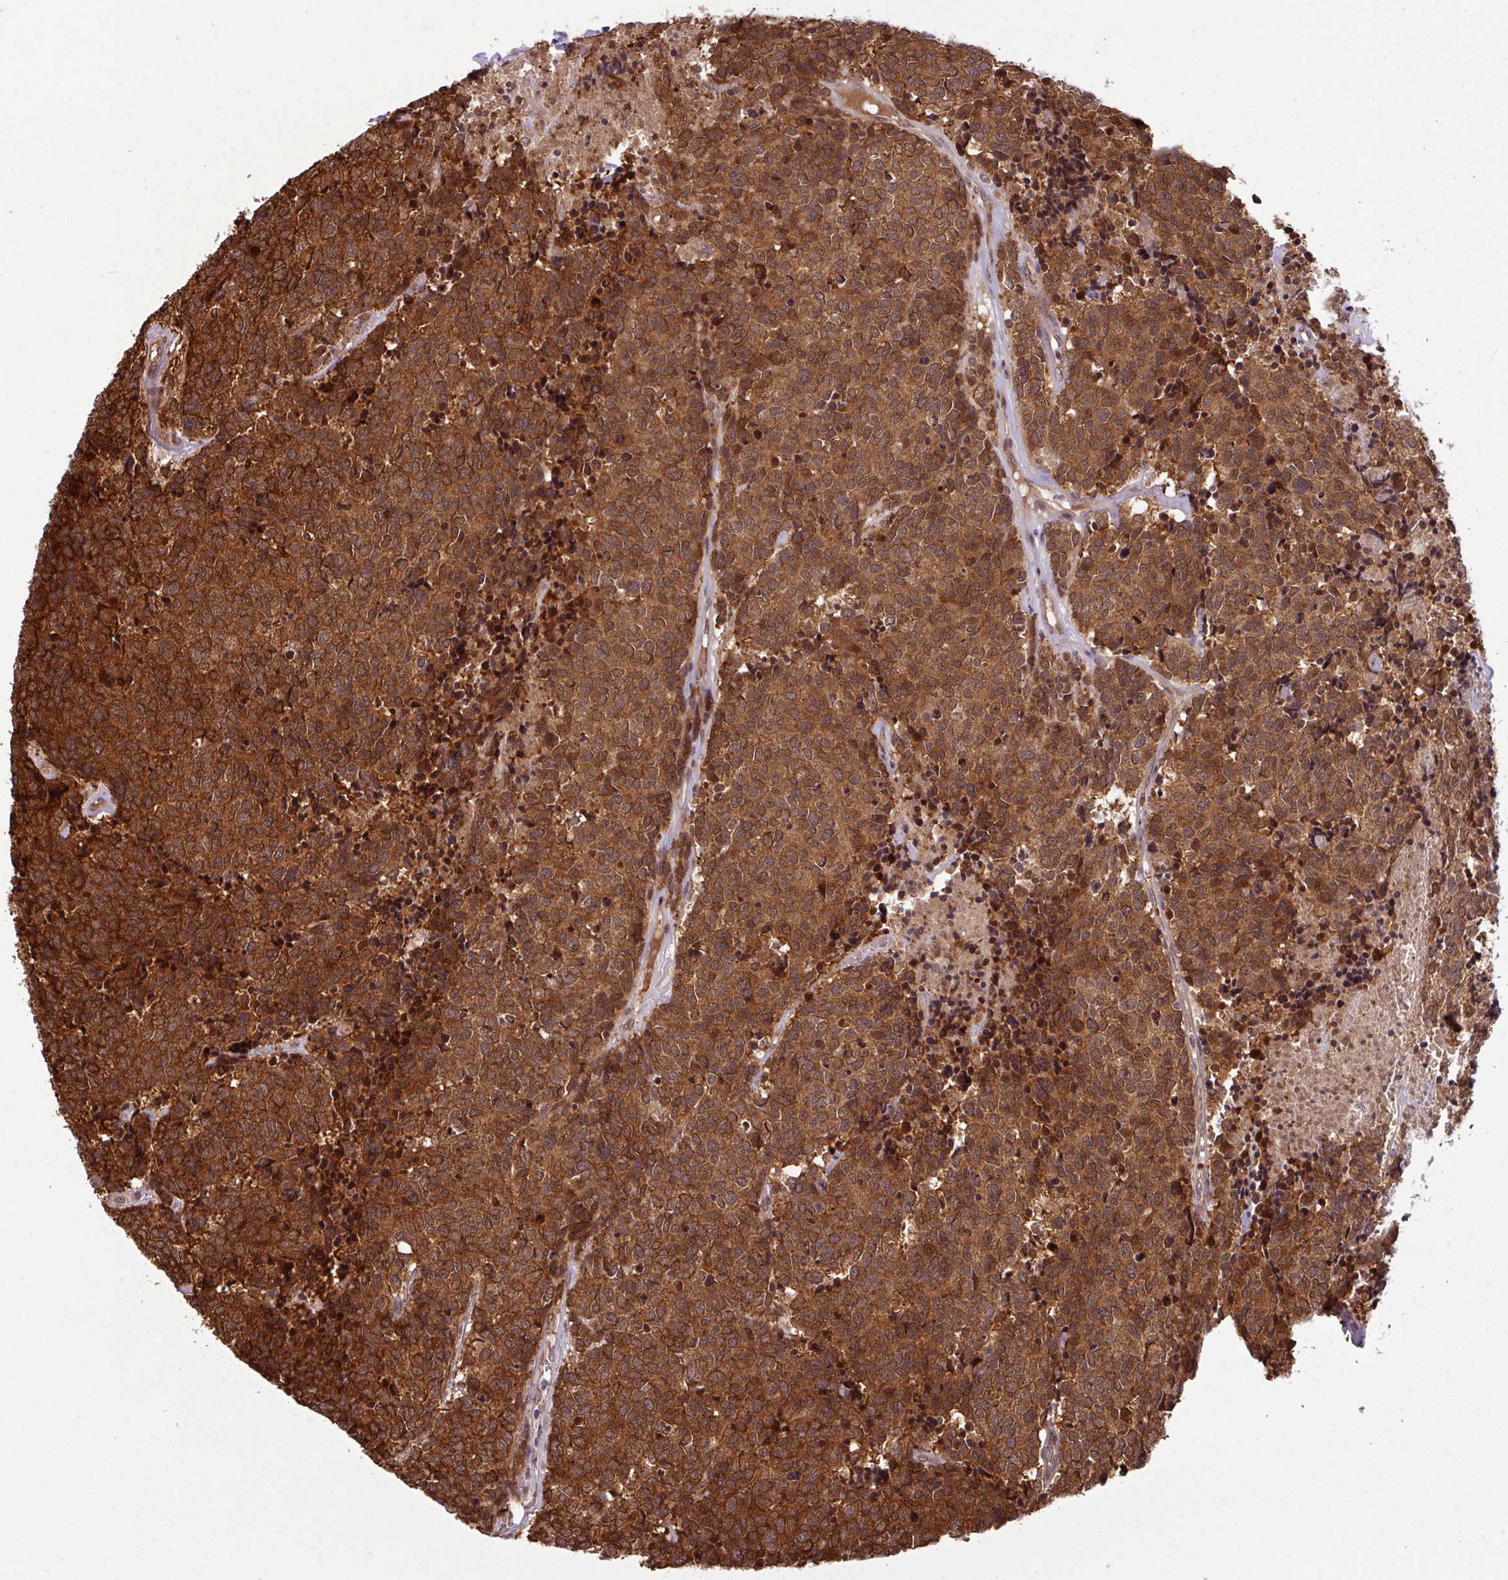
{"staining": {"intensity": "strong", "quantity": ">75%", "location": "cytoplasmic/membranous"}, "tissue": "carcinoid", "cell_type": "Tumor cells", "image_type": "cancer", "snomed": [{"axis": "morphology", "description": "Carcinoid, malignant, NOS"}, {"axis": "topography", "description": "Skin"}], "caption": "A brown stain shows strong cytoplasmic/membranous expression of a protein in carcinoid tumor cells.", "gene": "C7orf50", "patient": {"sex": "female", "age": 79}}